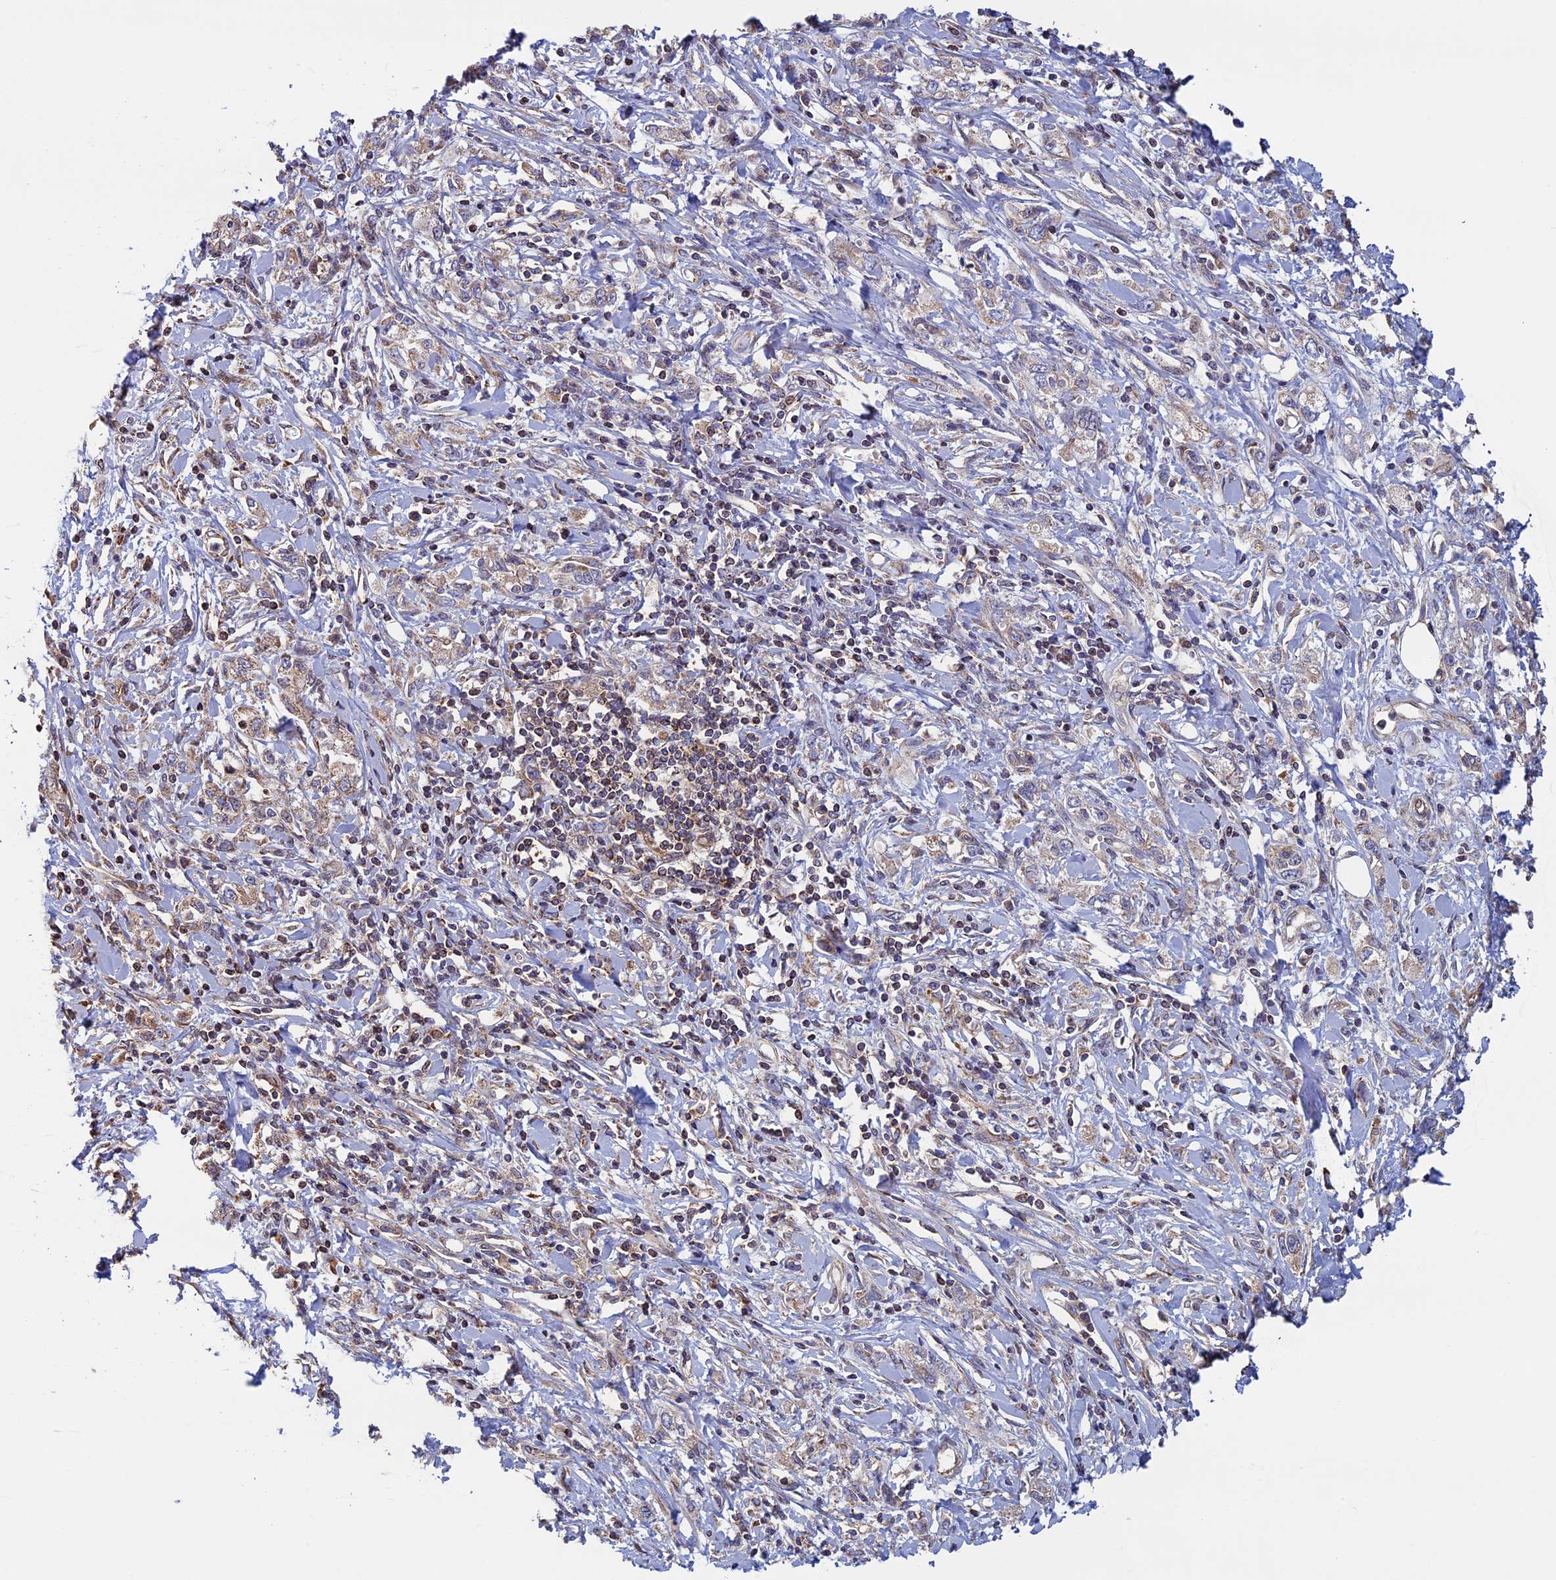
{"staining": {"intensity": "weak", "quantity": ">75%", "location": "cytoplasmic/membranous"}, "tissue": "stomach cancer", "cell_type": "Tumor cells", "image_type": "cancer", "snomed": [{"axis": "morphology", "description": "Adenocarcinoma, NOS"}, {"axis": "topography", "description": "Stomach"}], "caption": "Stomach cancer was stained to show a protein in brown. There is low levels of weak cytoplasmic/membranous expression in approximately >75% of tumor cells.", "gene": "CCDC8", "patient": {"sex": "female", "age": 76}}